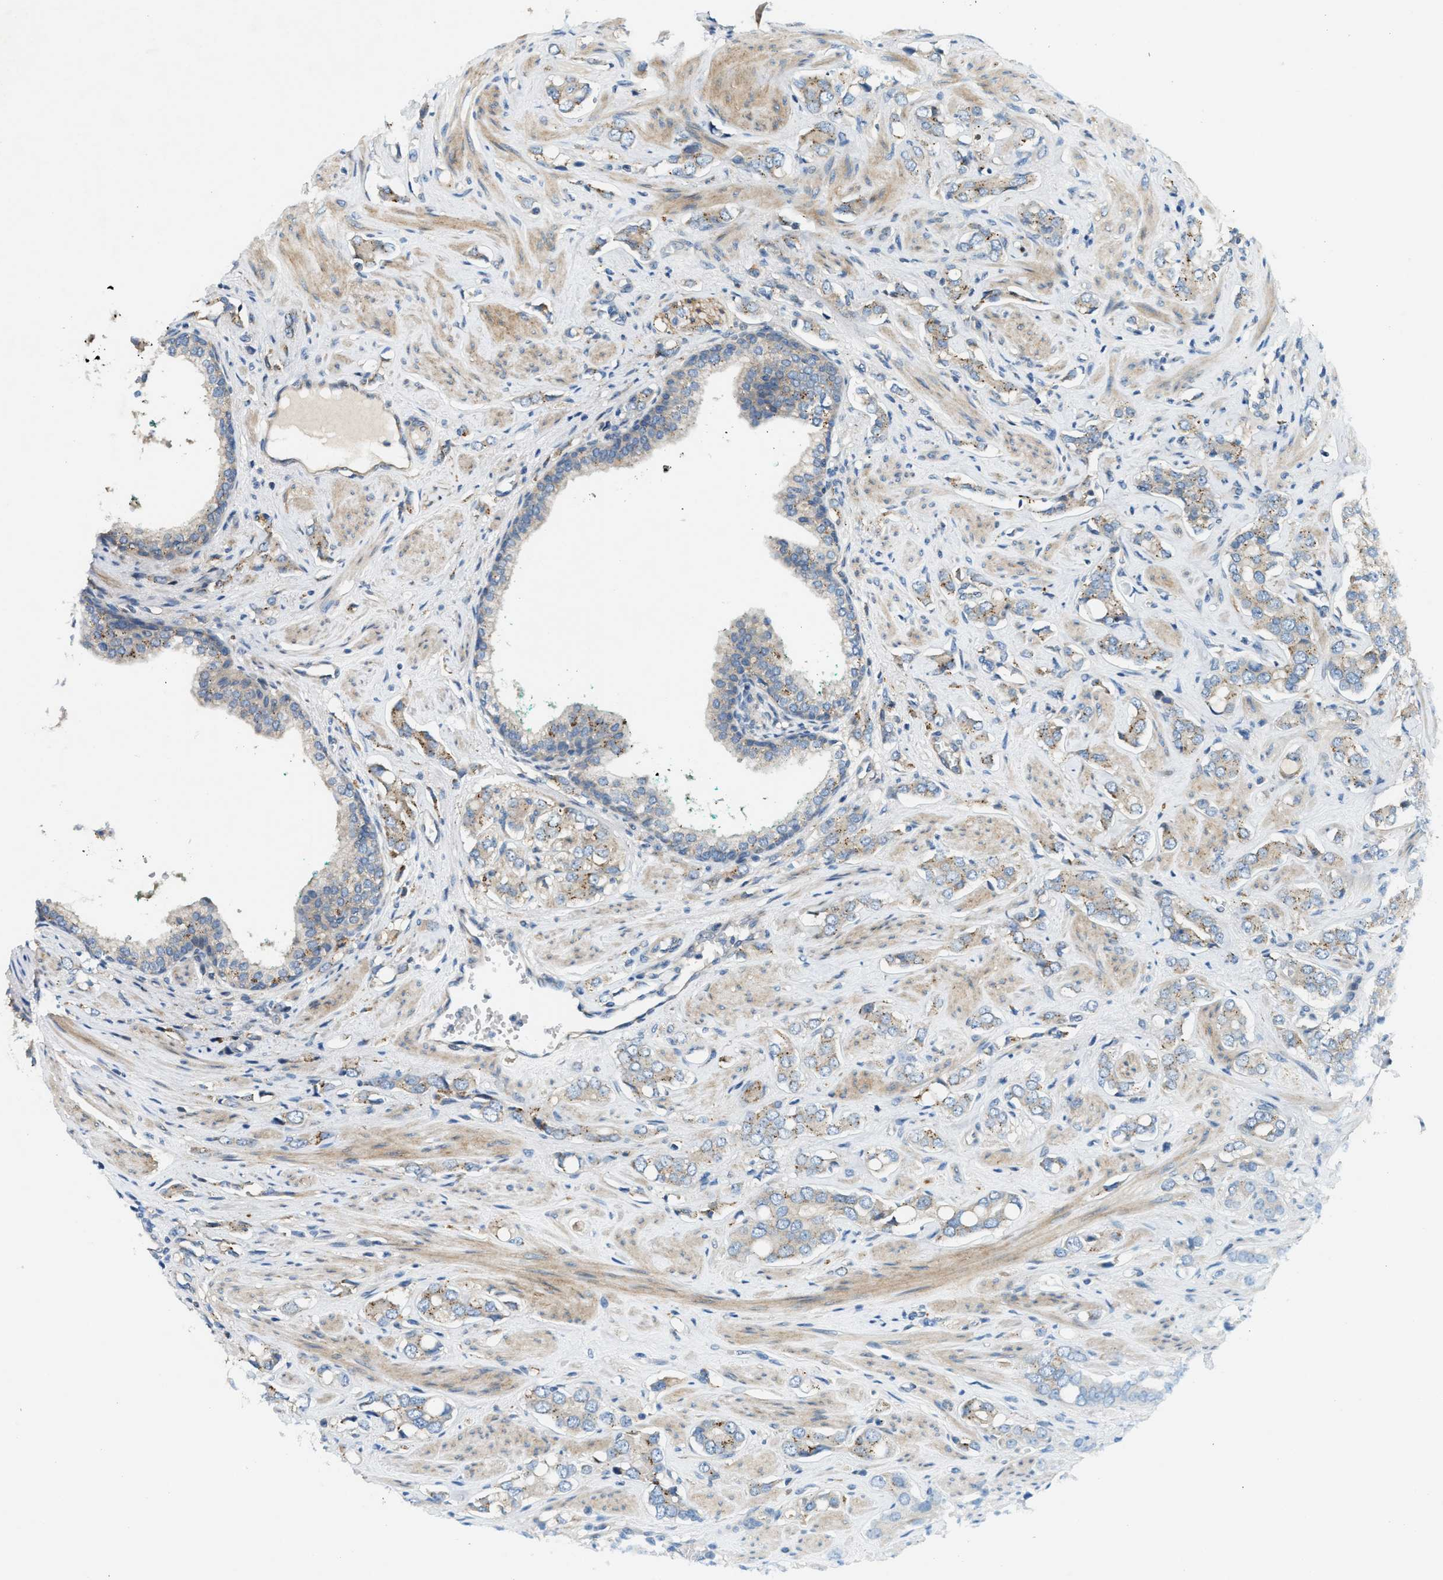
{"staining": {"intensity": "moderate", "quantity": ">75%", "location": "cytoplasmic/membranous"}, "tissue": "prostate cancer", "cell_type": "Tumor cells", "image_type": "cancer", "snomed": [{"axis": "morphology", "description": "Adenocarcinoma, High grade"}, {"axis": "topography", "description": "Prostate"}], "caption": "A histopathology image of human prostate adenocarcinoma (high-grade) stained for a protein exhibits moderate cytoplasmic/membranous brown staining in tumor cells. Using DAB (3,3'-diaminobenzidine) (brown) and hematoxylin (blue) stains, captured at high magnification using brightfield microscopy.", "gene": "CYB5D1", "patient": {"sex": "male", "age": 52}}